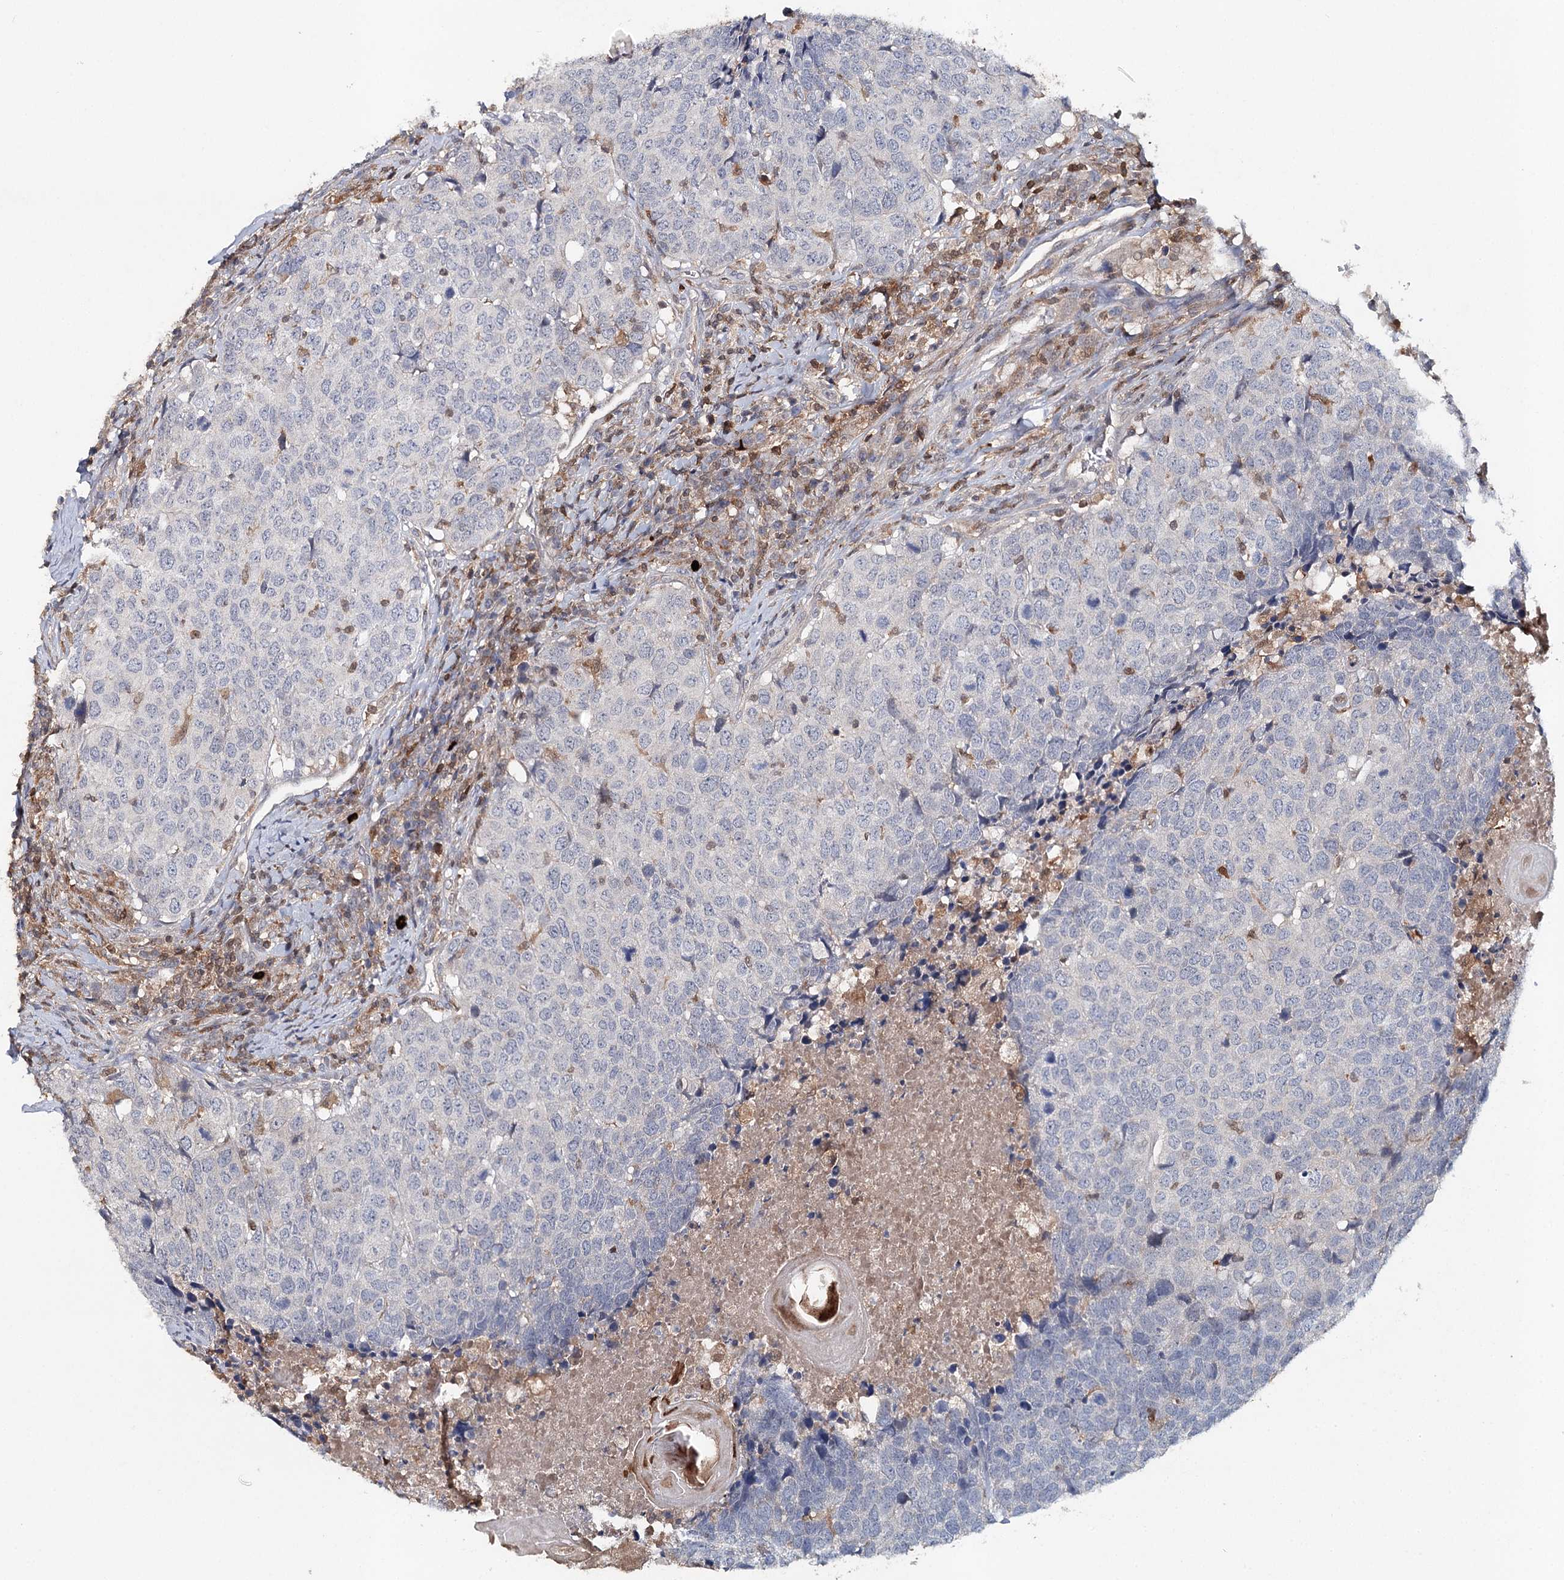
{"staining": {"intensity": "negative", "quantity": "none", "location": "none"}, "tissue": "head and neck cancer", "cell_type": "Tumor cells", "image_type": "cancer", "snomed": [{"axis": "morphology", "description": "Squamous cell carcinoma, NOS"}, {"axis": "topography", "description": "Head-Neck"}], "caption": "This histopathology image is of squamous cell carcinoma (head and neck) stained with immunohistochemistry to label a protein in brown with the nuclei are counter-stained blue. There is no expression in tumor cells.", "gene": "SLC41A2", "patient": {"sex": "male", "age": 66}}